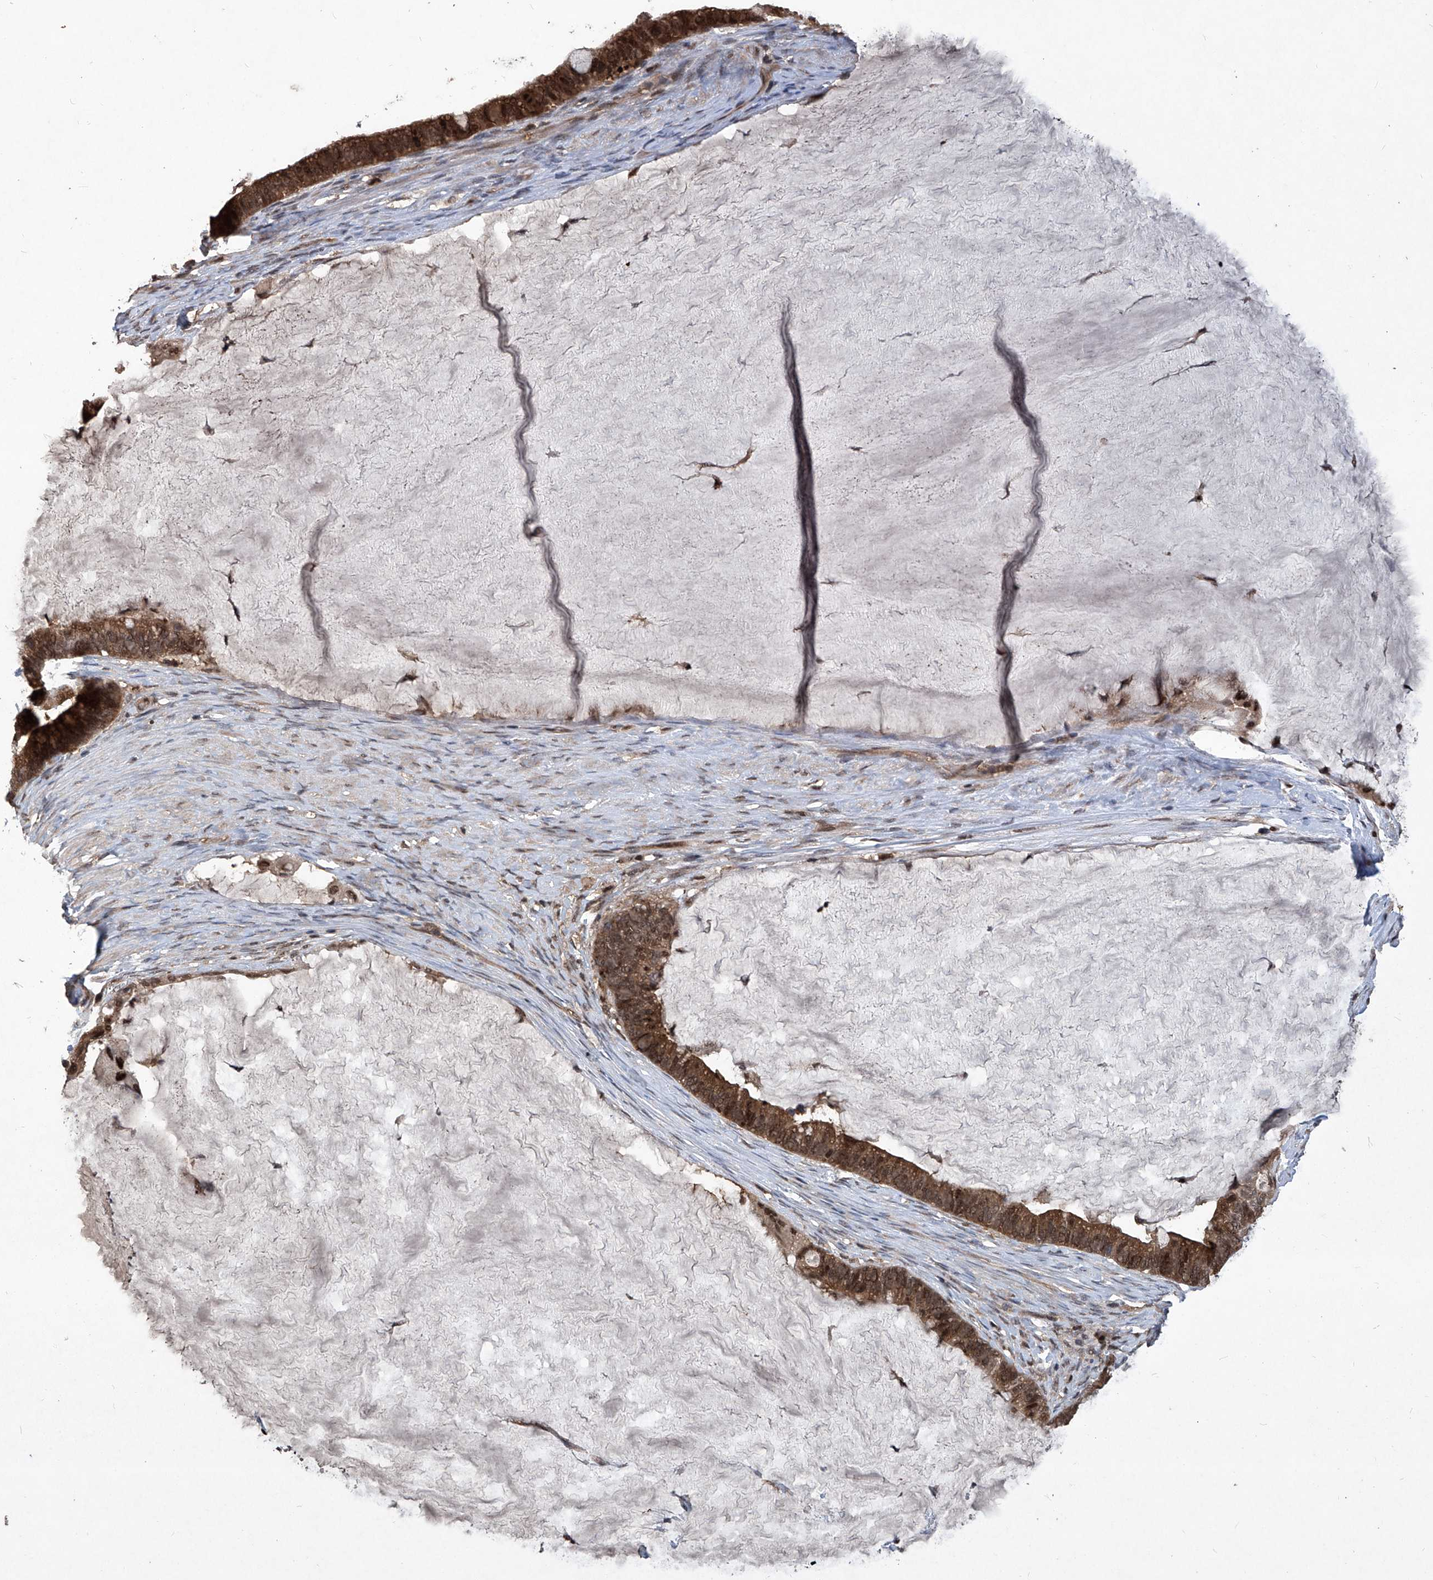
{"staining": {"intensity": "moderate", "quantity": ">75%", "location": "cytoplasmic/membranous,nuclear"}, "tissue": "ovarian cancer", "cell_type": "Tumor cells", "image_type": "cancer", "snomed": [{"axis": "morphology", "description": "Cystadenocarcinoma, mucinous, NOS"}, {"axis": "topography", "description": "Ovary"}], "caption": "Protein expression analysis of ovarian cancer exhibits moderate cytoplasmic/membranous and nuclear expression in about >75% of tumor cells.", "gene": "PSMB1", "patient": {"sex": "female", "age": 61}}